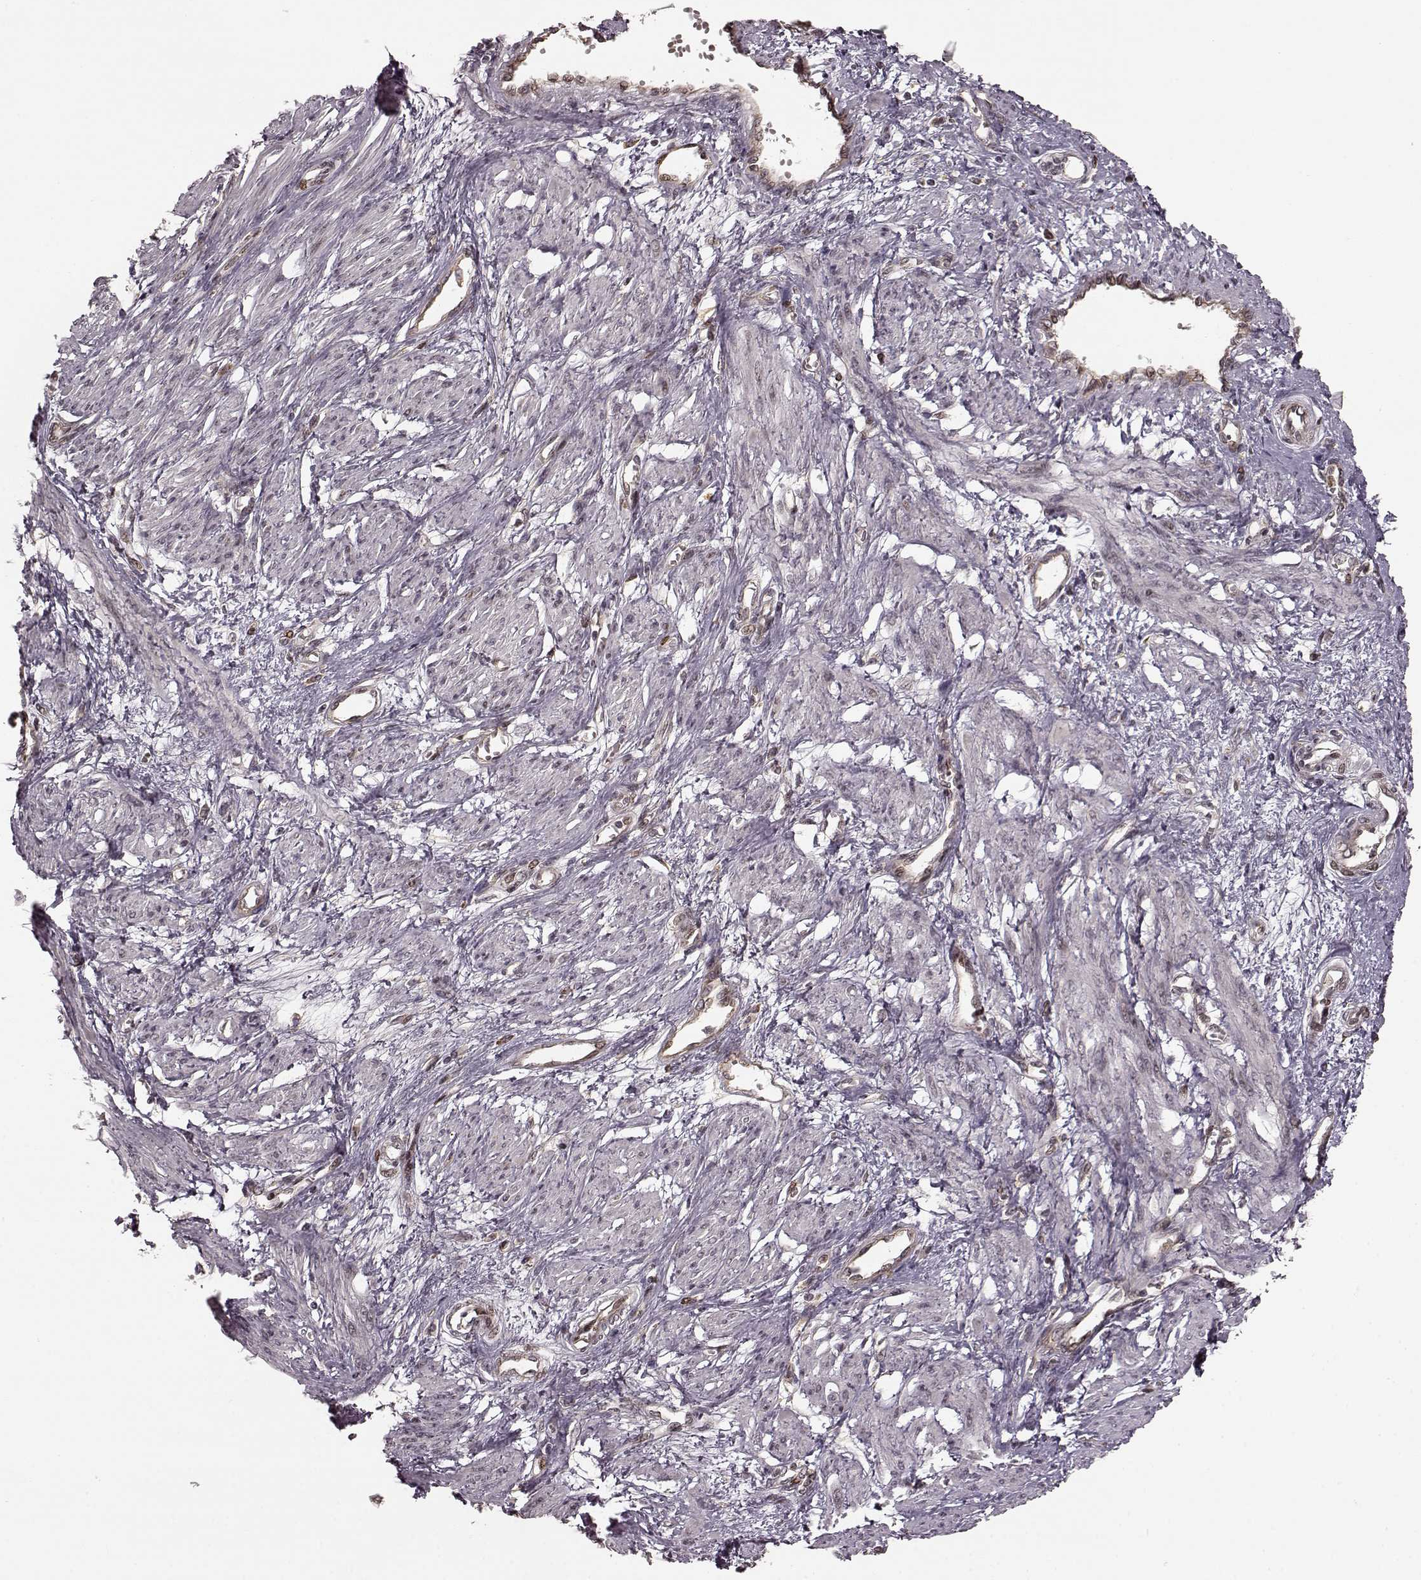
{"staining": {"intensity": "moderate", "quantity": "<25%", "location": "nuclear"}, "tissue": "smooth muscle", "cell_type": "Smooth muscle cells", "image_type": "normal", "snomed": [{"axis": "morphology", "description": "Normal tissue, NOS"}, {"axis": "topography", "description": "Smooth muscle"}, {"axis": "topography", "description": "Uterus"}], "caption": "Brown immunohistochemical staining in benign smooth muscle demonstrates moderate nuclear positivity in approximately <25% of smooth muscle cells. The protein is stained brown, and the nuclei are stained in blue (DAB IHC with brightfield microscopy, high magnification).", "gene": "SLC12A9", "patient": {"sex": "female", "age": 39}}